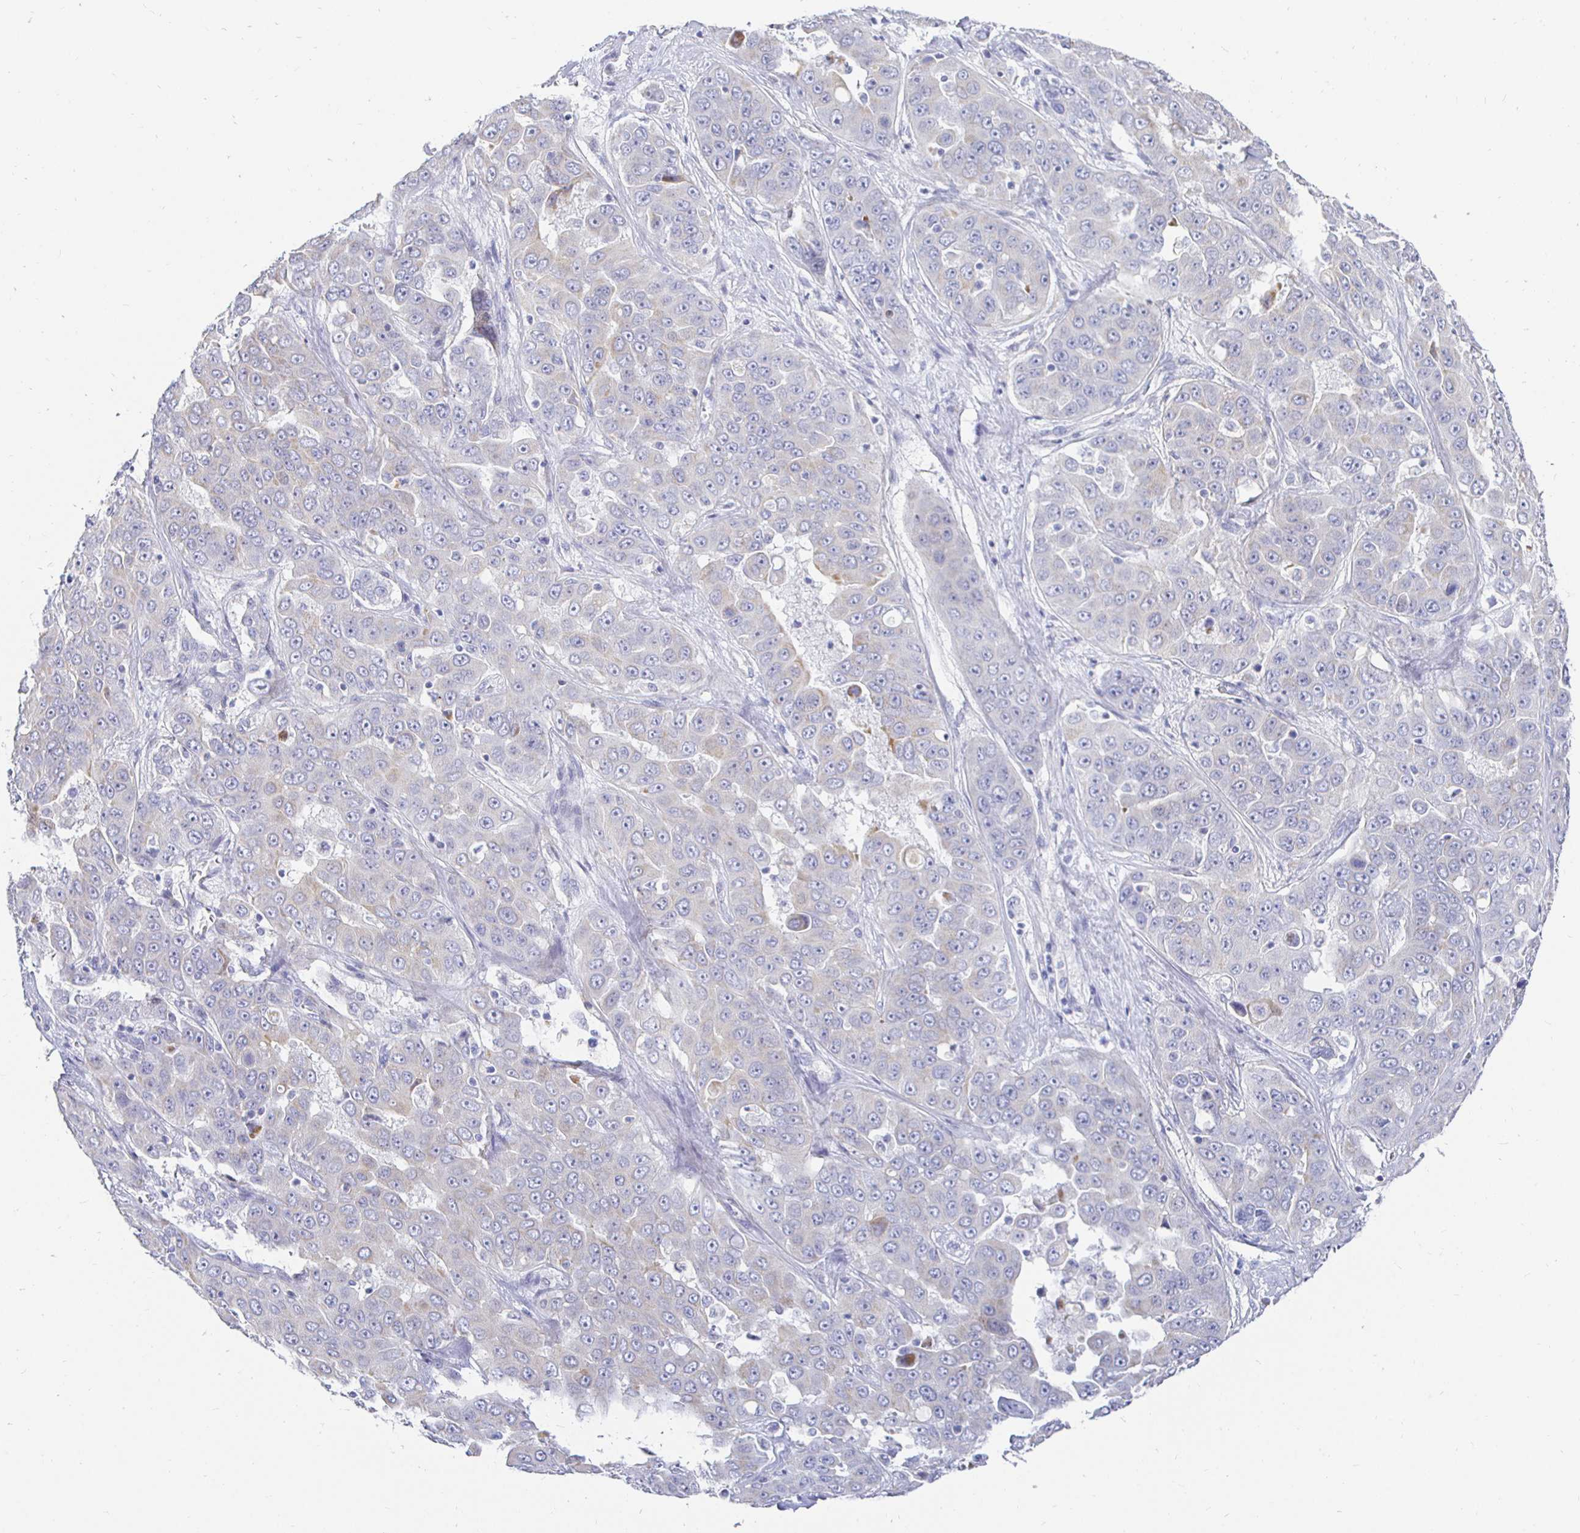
{"staining": {"intensity": "negative", "quantity": "none", "location": "none"}, "tissue": "liver cancer", "cell_type": "Tumor cells", "image_type": "cancer", "snomed": [{"axis": "morphology", "description": "Cholangiocarcinoma"}, {"axis": "topography", "description": "Liver"}], "caption": "Immunohistochemistry (IHC) of human liver cancer (cholangiocarcinoma) shows no positivity in tumor cells.", "gene": "CR2", "patient": {"sex": "female", "age": 52}}